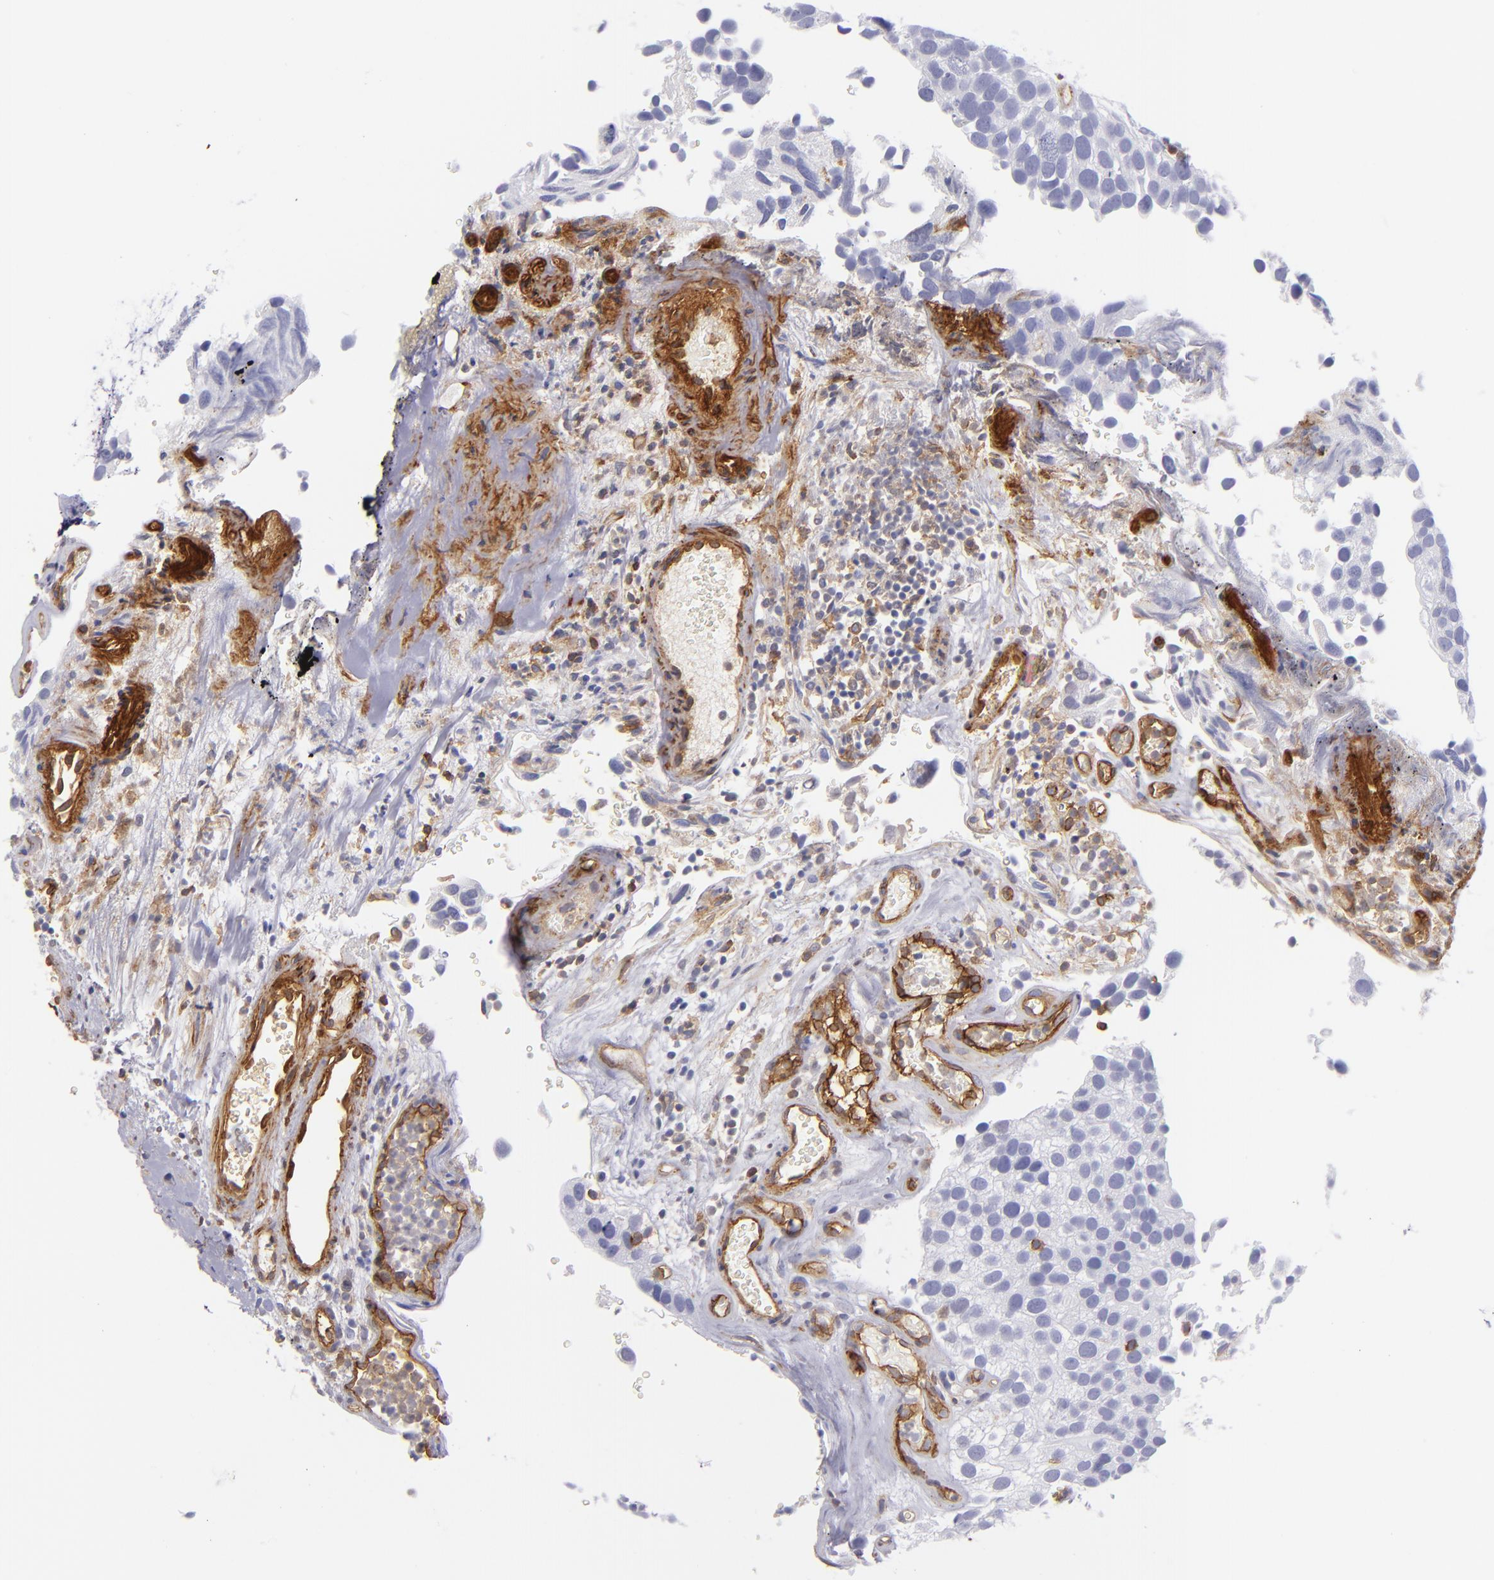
{"staining": {"intensity": "negative", "quantity": "none", "location": "none"}, "tissue": "urothelial cancer", "cell_type": "Tumor cells", "image_type": "cancer", "snomed": [{"axis": "morphology", "description": "Urothelial carcinoma, High grade"}, {"axis": "topography", "description": "Urinary bladder"}], "caption": "The immunohistochemistry histopathology image has no significant staining in tumor cells of urothelial carcinoma (high-grade) tissue.", "gene": "ENTPD1", "patient": {"sex": "male", "age": 72}}